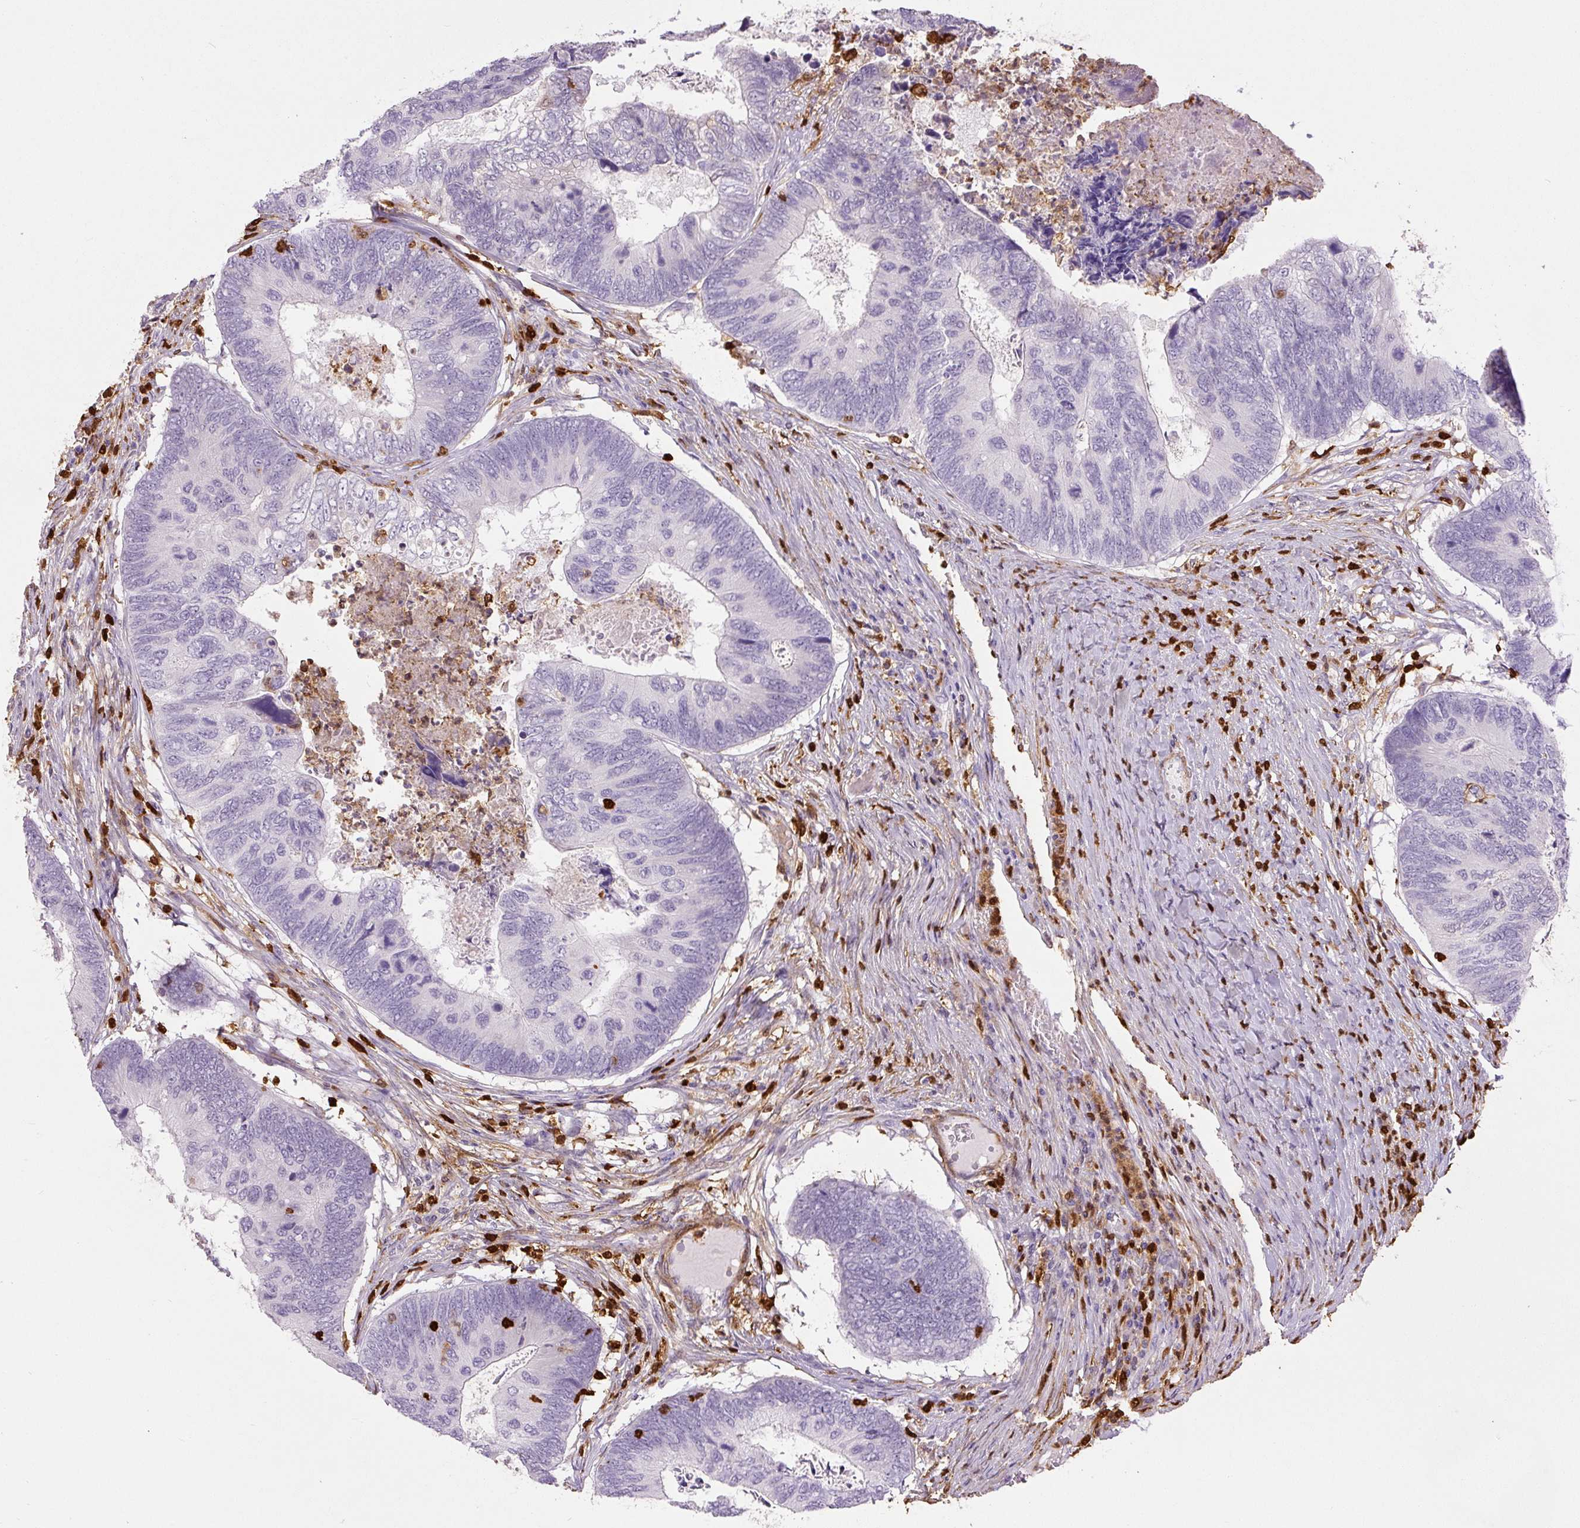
{"staining": {"intensity": "negative", "quantity": "none", "location": "none"}, "tissue": "colorectal cancer", "cell_type": "Tumor cells", "image_type": "cancer", "snomed": [{"axis": "morphology", "description": "Adenocarcinoma, NOS"}, {"axis": "topography", "description": "Colon"}], "caption": "Immunohistochemistry (IHC) photomicrograph of neoplastic tissue: adenocarcinoma (colorectal) stained with DAB (3,3'-diaminobenzidine) demonstrates no significant protein staining in tumor cells. Nuclei are stained in blue.", "gene": "S100A4", "patient": {"sex": "female", "age": 67}}